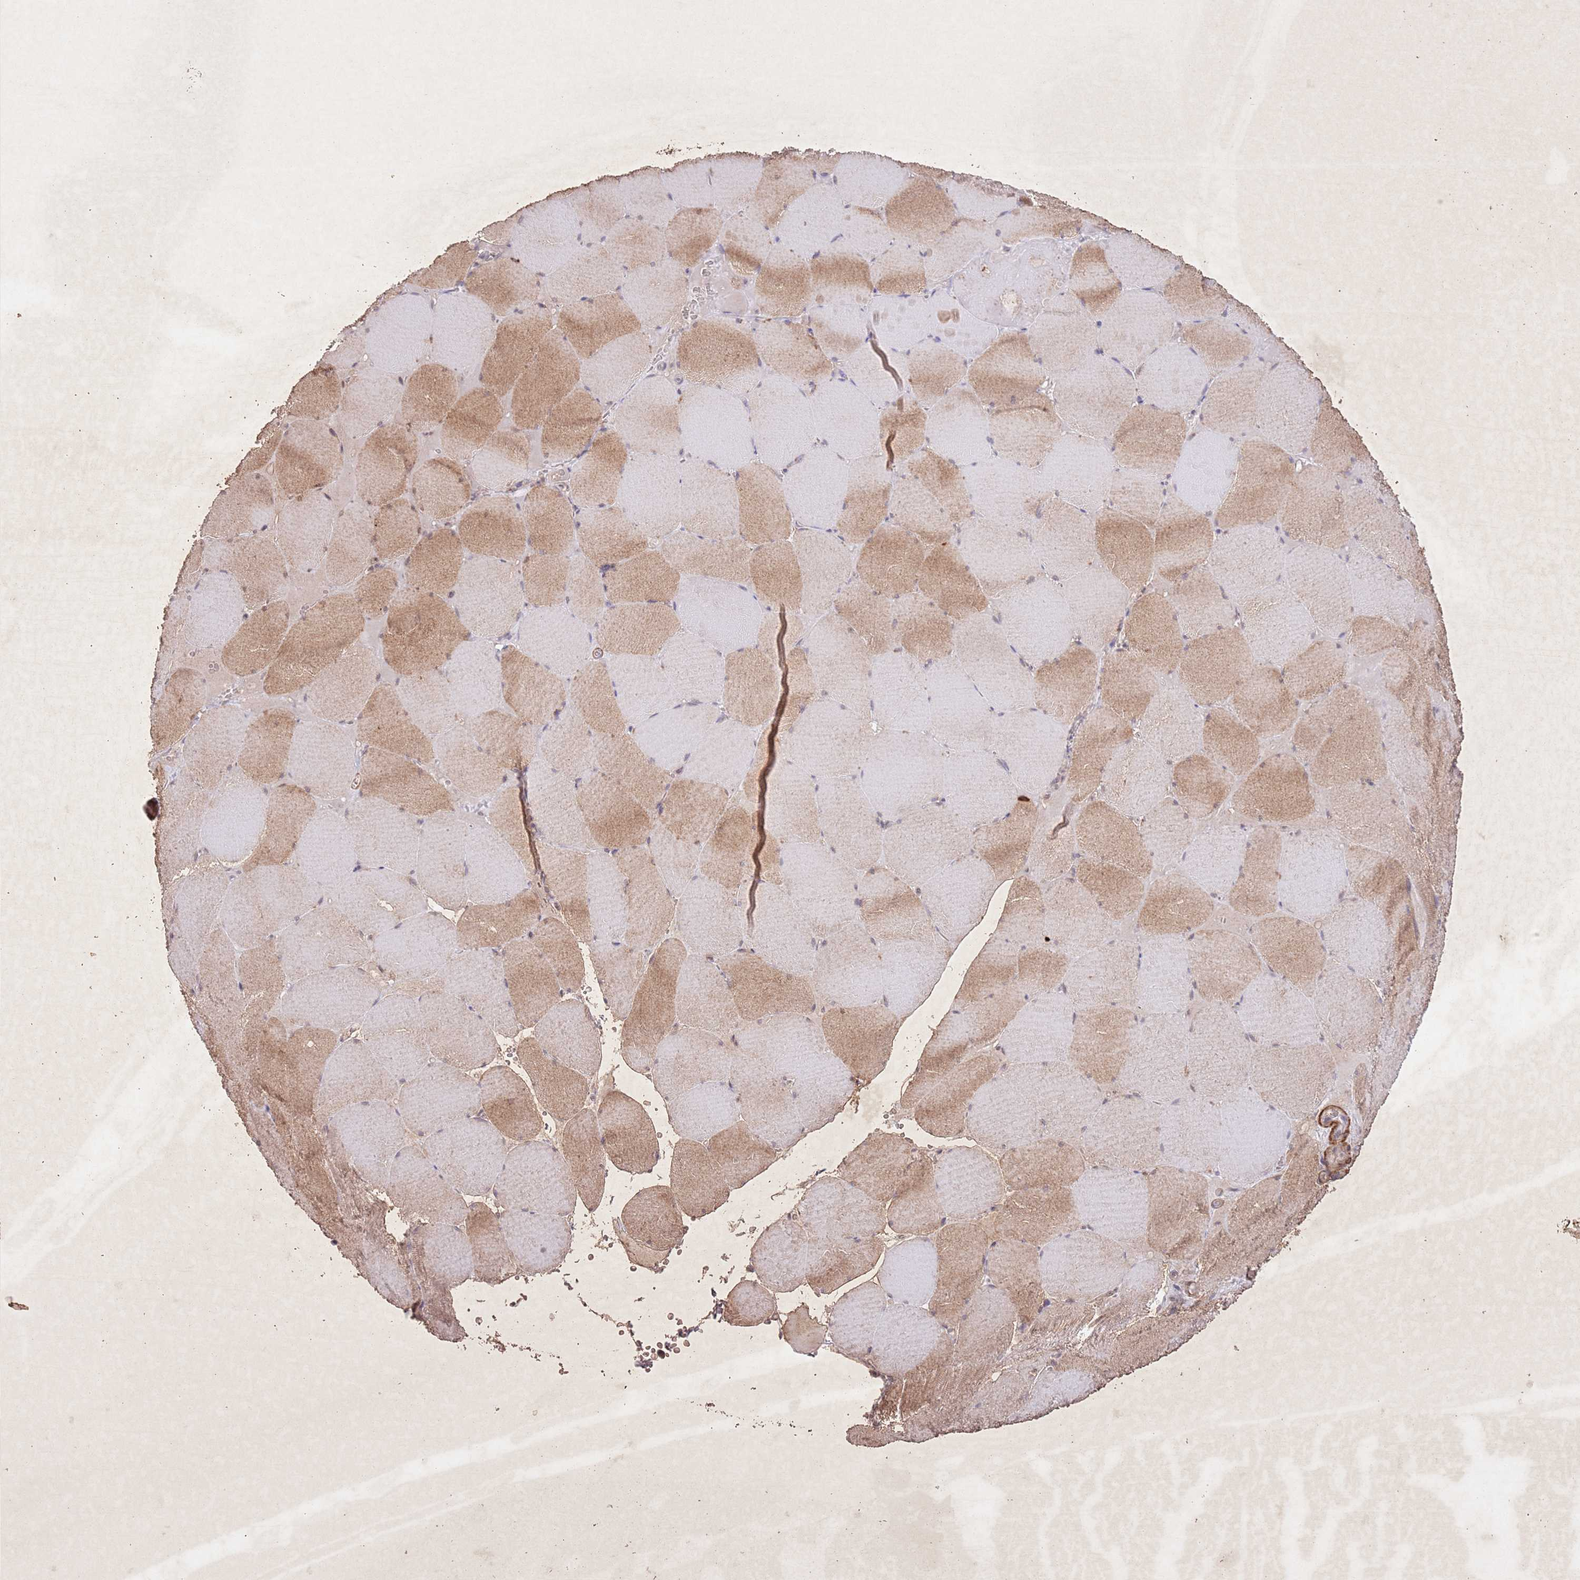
{"staining": {"intensity": "moderate", "quantity": "25%-75%", "location": "cytoplasmic/membranous"}, "tissue": "skeletal muscle", "cell_type": "Myocytes", "image_type": "normal", "snomed": [{"axis": "morphology", "description": "Normal tissue, NOS"}, {"axis": "topography", "description": "Skeletal muscle"}, {"axis": "topography", "description": "Head-Neck"}], "caption": "Skeletal muscle stained with DAB (3,3'-diaminobenzidine) IHC demonstrates medium levels of moderate cytoplasmic/membranous expression in about 25%-75% of myocytes.", "gene": "CCNI", "patient": {"sex": "male", "age": 66}}